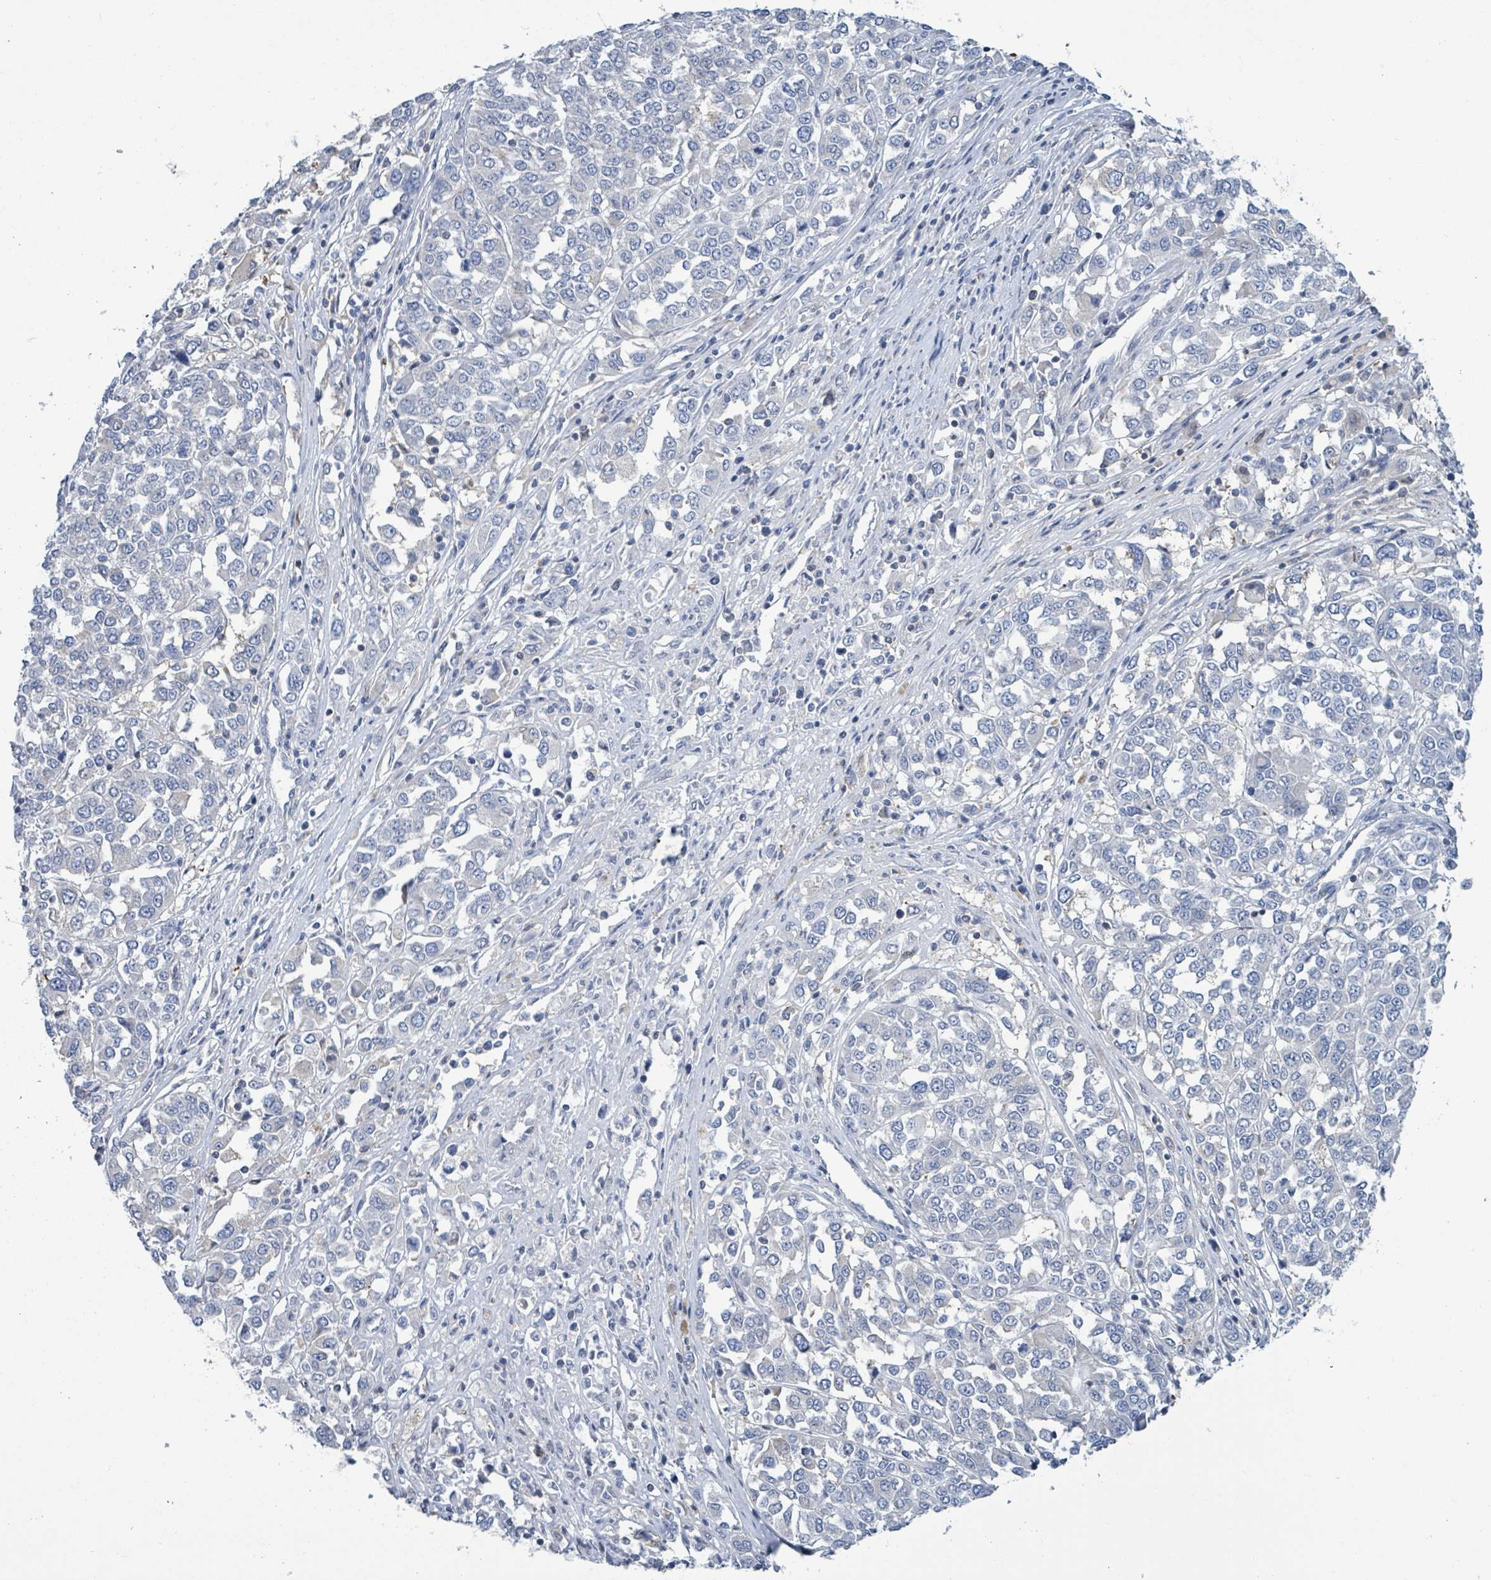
{"staining": {"intensity": "negative", "quantity": "none", "location": "none"}, "tissue": "melanoma", "cell_type": "Tumor cells", "image_type": "cancer", "snomed": [{"axis": "morphology", "description": "Malignant melanoma, Metastatic site"}, {"axis": "topography", "description": "Lymph node"}], "caption": "Immunohistochemistry of malignant melanoma (metastatic site) exhibits no expression in tumor cells.", "gene": "DGKZ", "patient": {"sex": "male", "age": 44}}